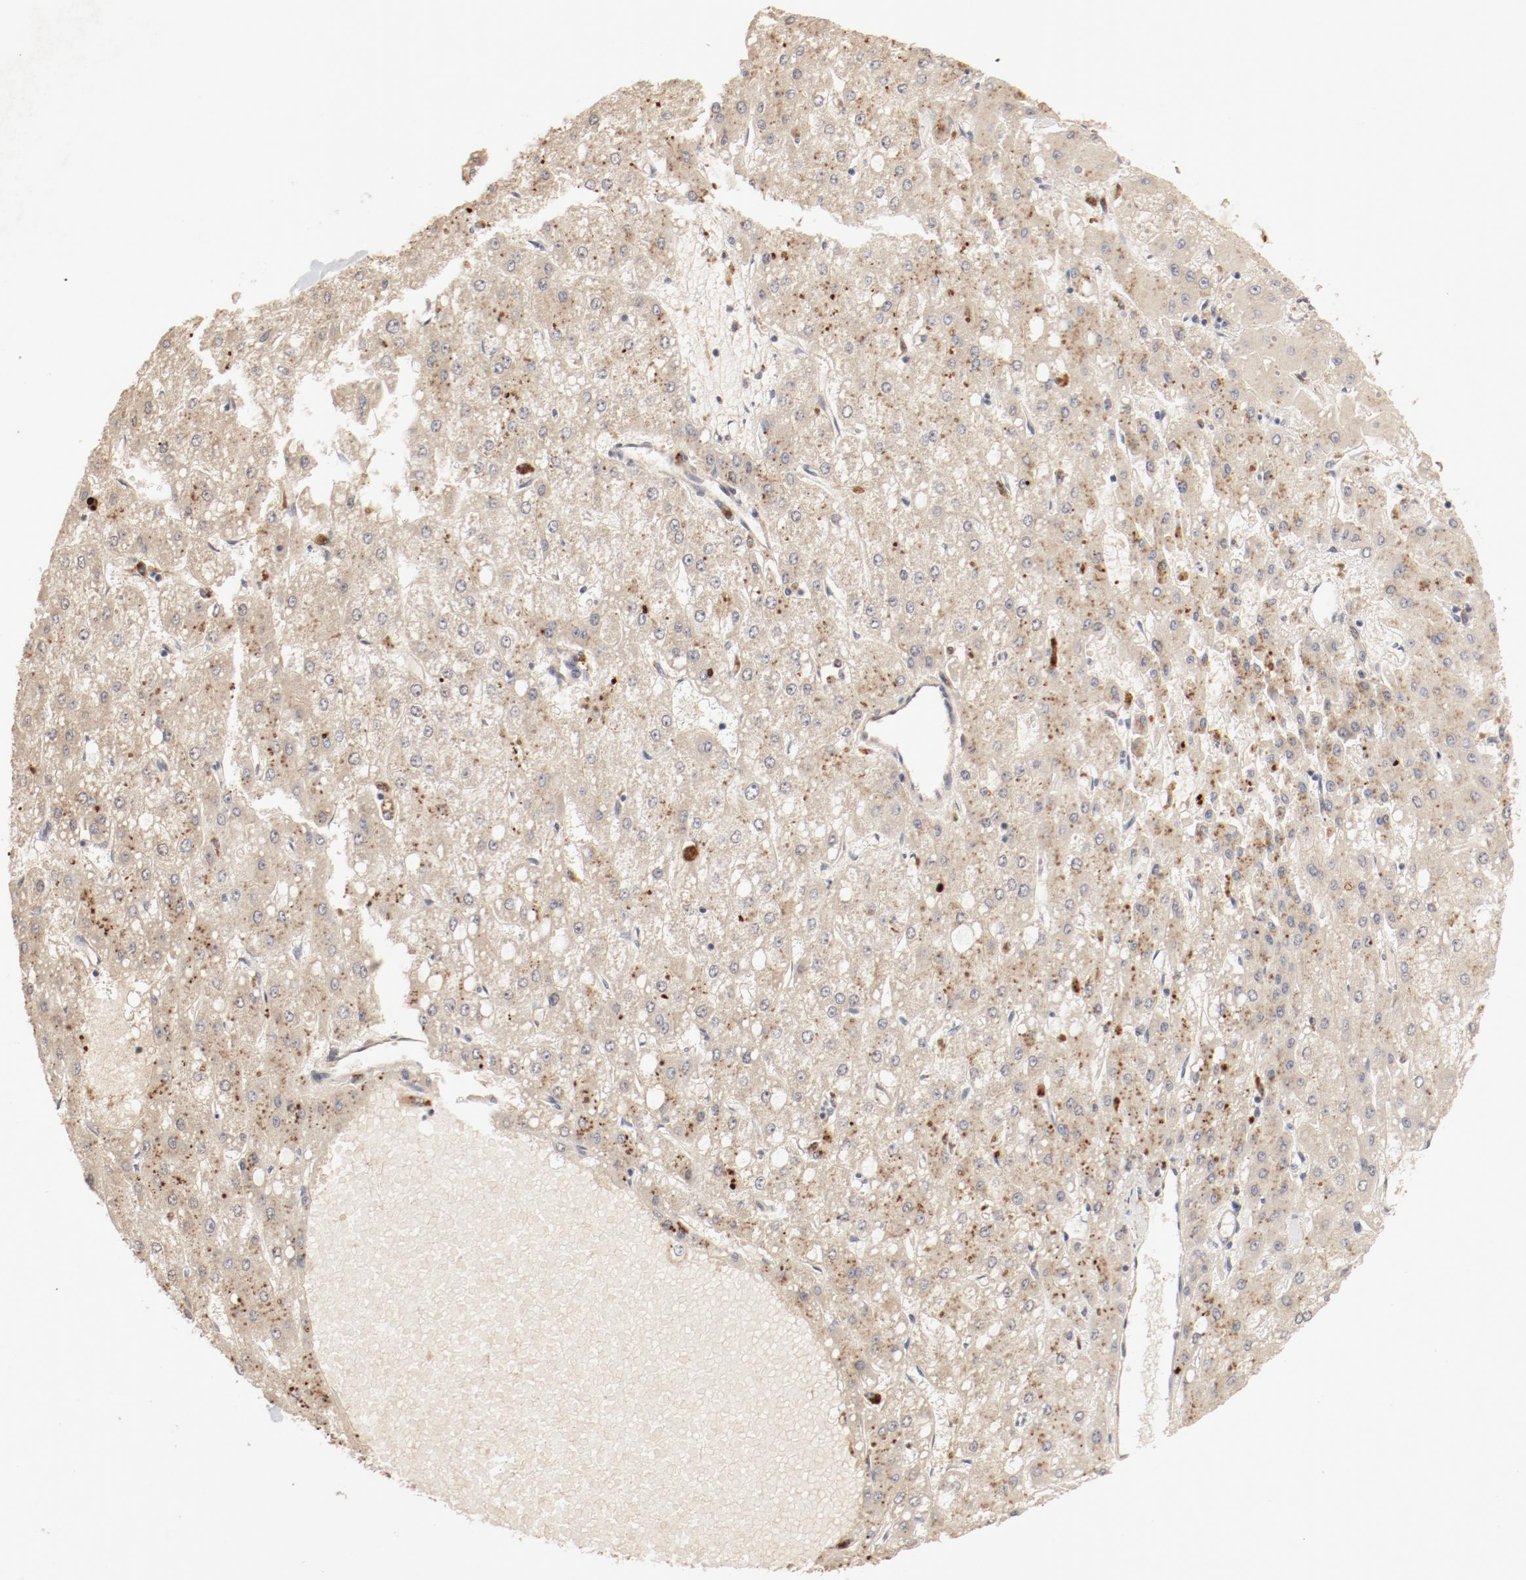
{"staining": {"intensity": "moderate", "quantity": ">75%", "location": "cytoplasmic/membranous"}, "tissue": "liver cancer", "cell_type": "Tumor cells", "image_type": "cancer", "snomed": [{"axis": "morphology", "description": "Carcinoma, Hepatocellular, NOS"}, {"axis": "topography", "description": "Liver"}], "caption": "This image exhibits hepatocellular carcinoma (liver) stained with immunohistochemistry to label a protein in brown. The cytoplasmic/membranous of tumor cells show moderate positivity for the protein. Nuclei are counter-stained blue.", "gene": "IL3RA", "patient": {"sex": "female", "age": 52}}